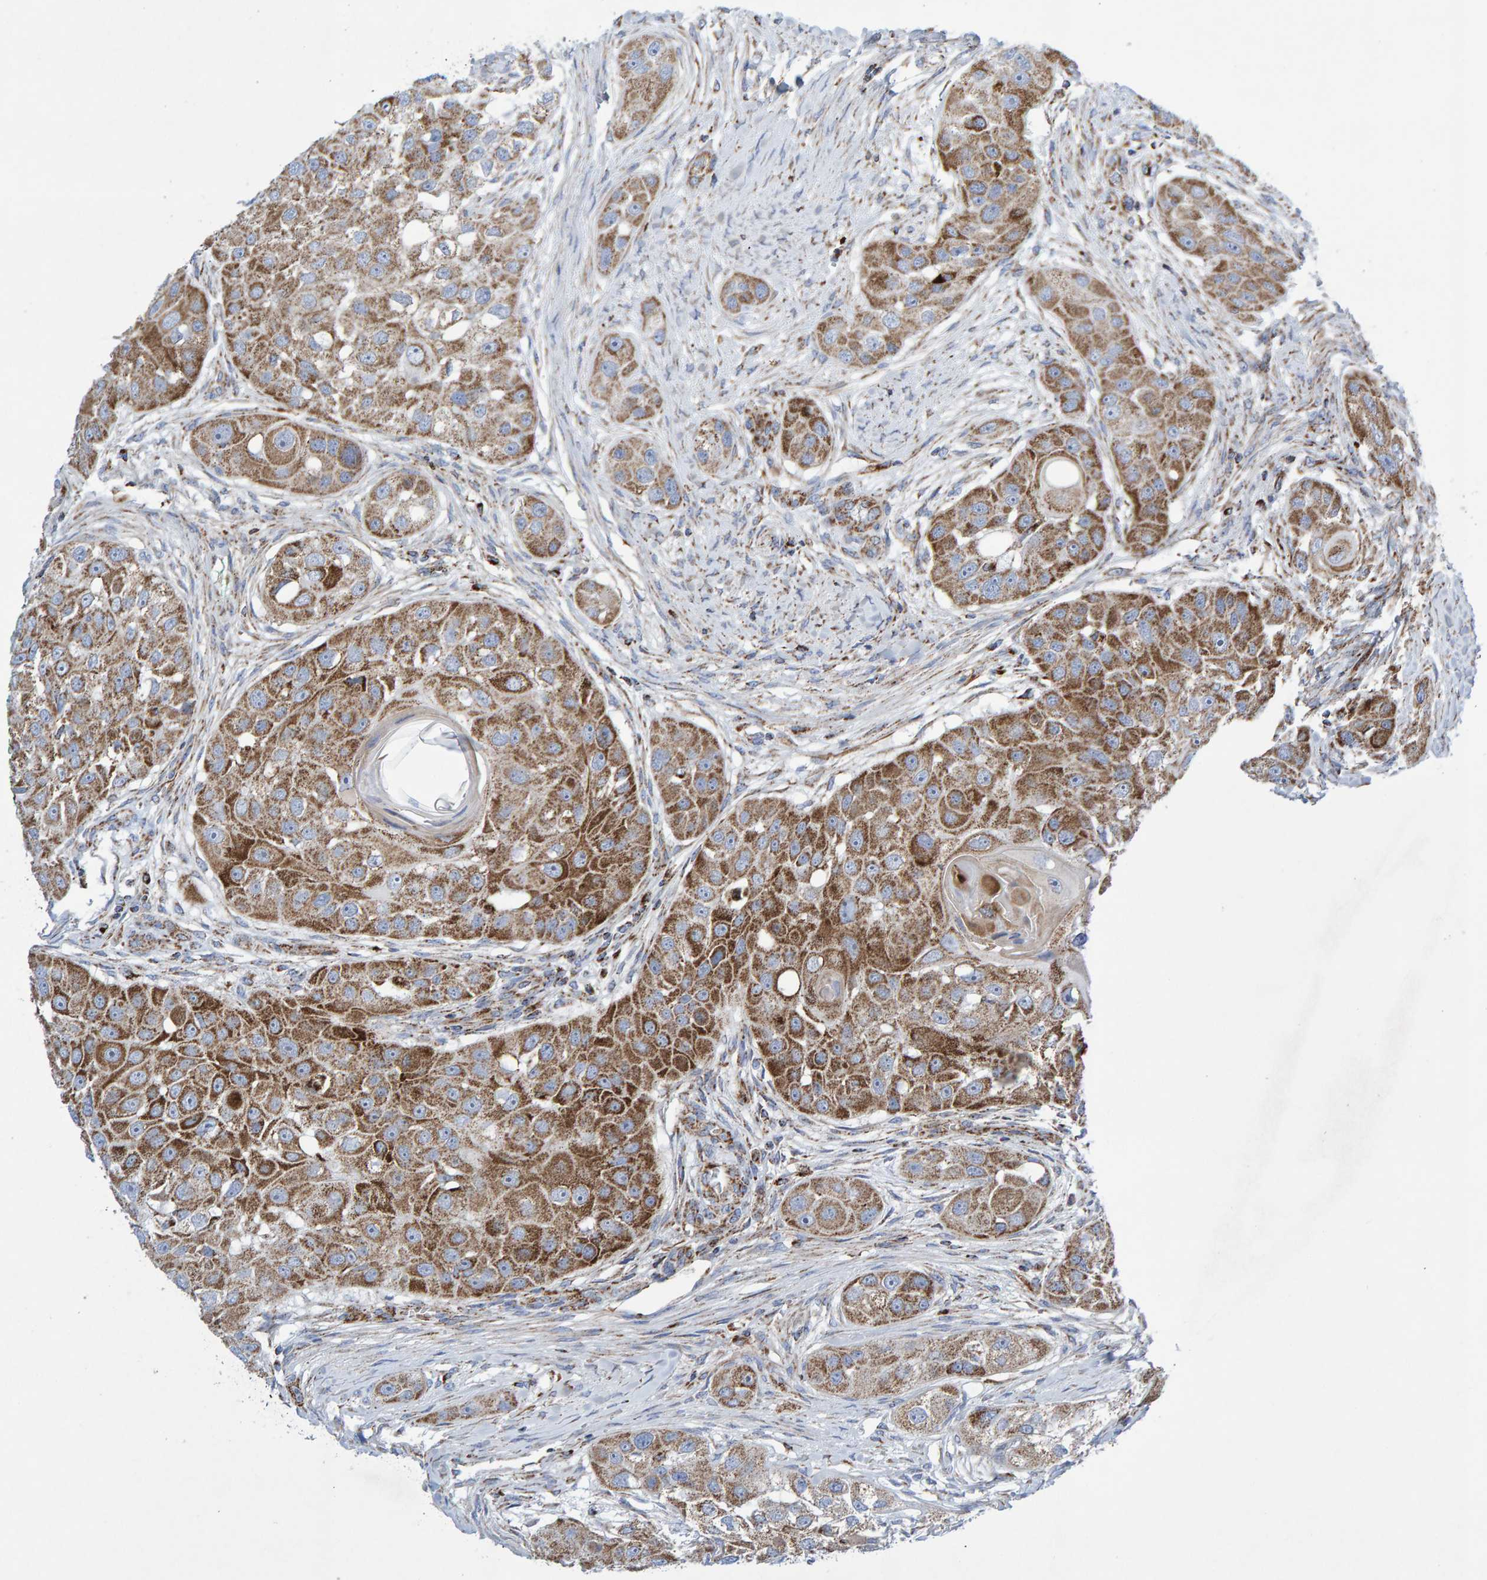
{"staining": {"intensity": "moderate", "quantity": ">75%", "location": "cytoplasmic/membranous"}, "tissue": "head and neck cancer", "cell_type": "Tumor cells", "image_type": "cancer", "snomed": [{"axis": "morphology", "description": "Normal tissue, NOS"}, {"axis": "morphology", "description": "Squamous cell carcinoma, NOS"}, {"axis": "topography", "description": "Skeletal muscle"}, {"axis": "topography", "description": "Head-Neck"}], "caption": "Immunohistochemical staining of human squamous cell carcinoma (head and neck) exhibits medium levels of moderate cytoplasmic/membranous protein positivity in approximately >75% of tumor cells. The staining is performed using DAB (3,3'-diaminobenzidine) brown chromogen to label protein expression. The nuclei are counter-stained blue using hematoxylin.", "gene": "GGTA1", "patient": {"sex": "male", "age": 51}}